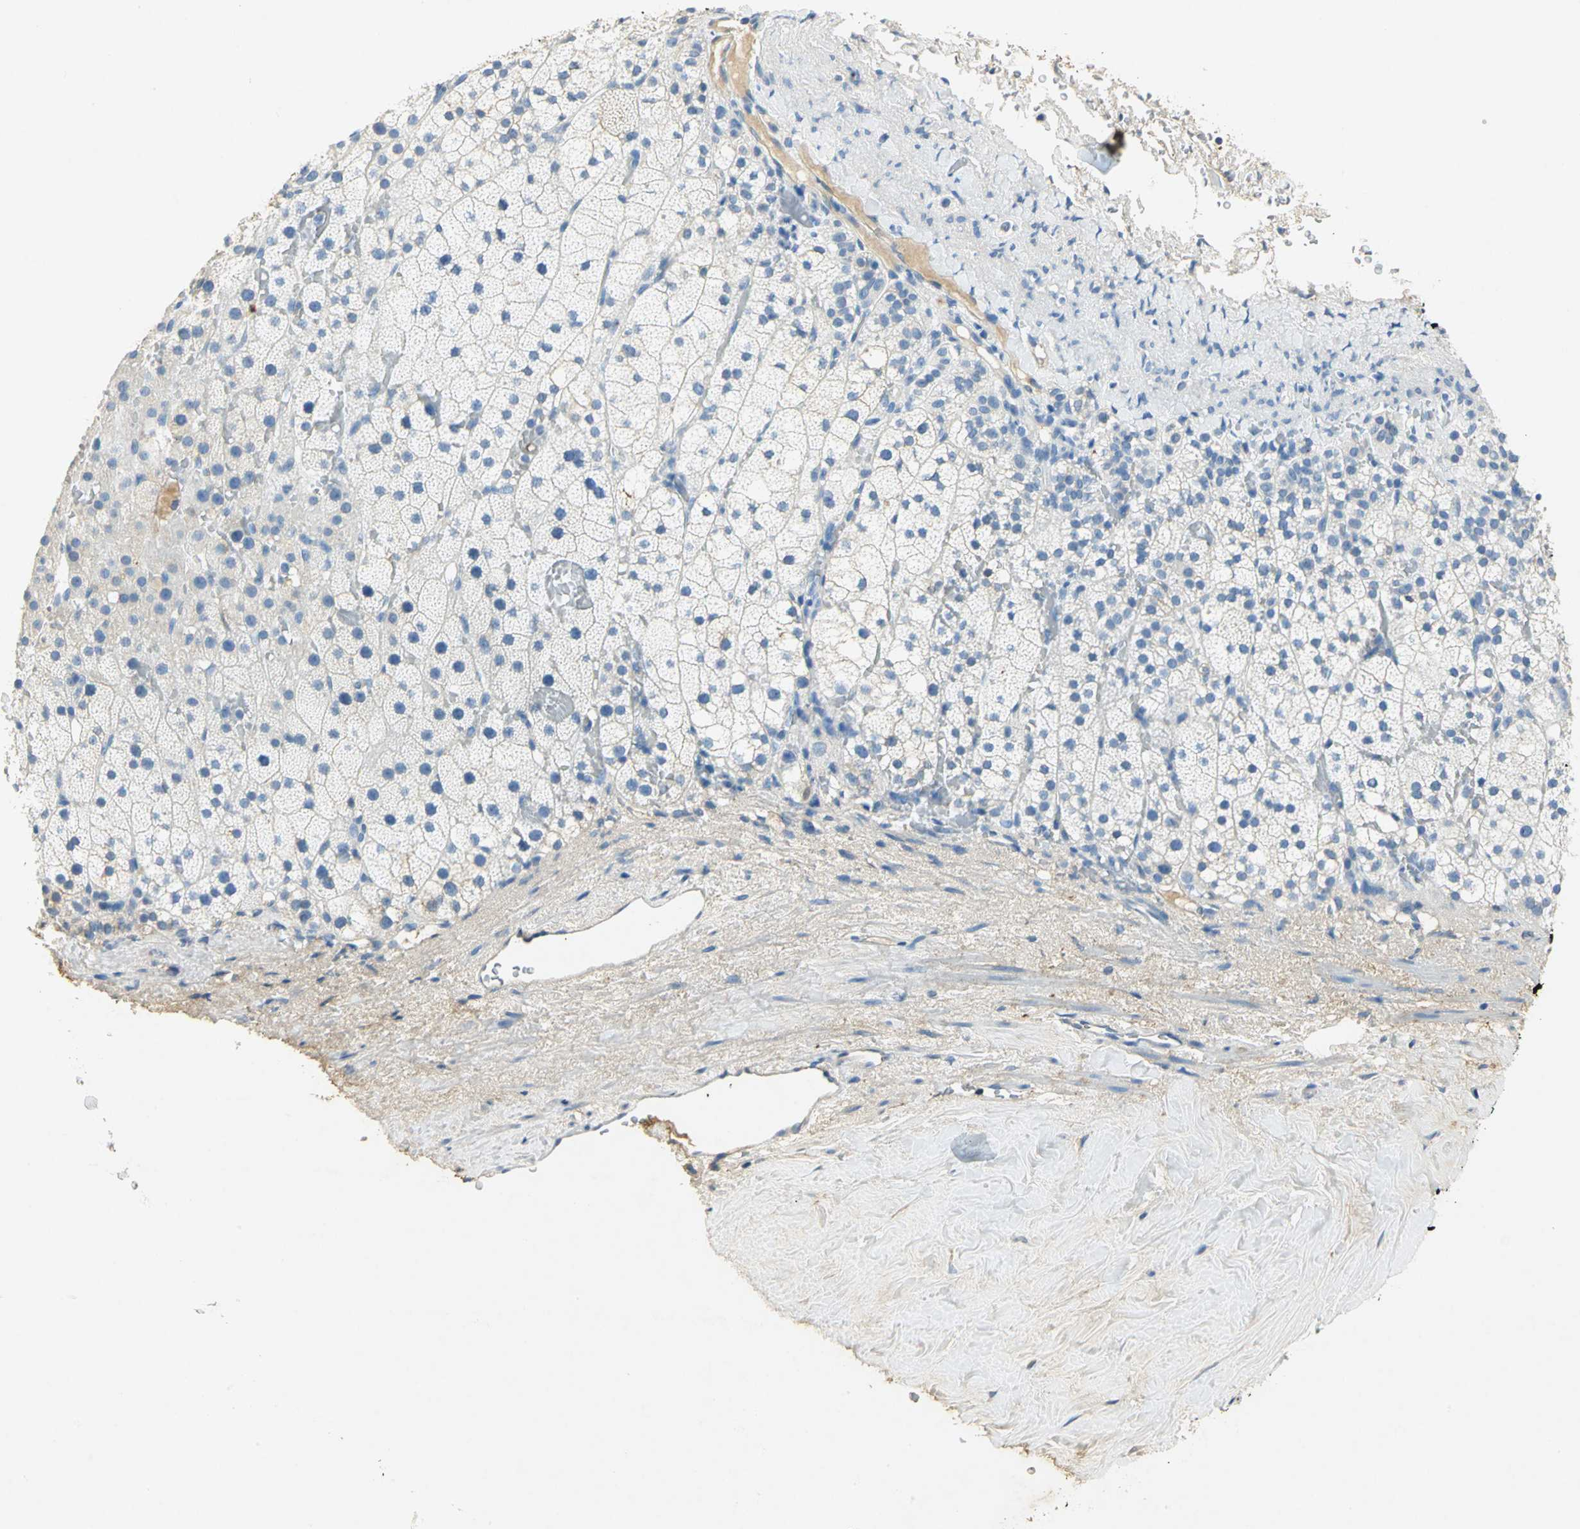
{"staining": {"intensity": "moderate", "quantity": "25%-75%", "location": "cytoplasmic/membranous"}, "tissue": "adrenal gland", "cell_type": "Glandular cells", "image_type": "normal", "snomed": [{"axis": "morphology", "description": "Normal tissue, NOS"}, {"axis": "topography", "description": "Adrenal gland"}], "caption": "IHC micrograph of normal adrenal gland: human adrenal gland stained using immunohistochemistry (IHC) reveals medium levels of moderate protein expression localized specifically in the cytoplasmic/membranous of glandular cells, appearing as a cytoplasmic/membranous brown color.", "gene": "ANXA4", "patient": {"sex": "male", "age": 35}}